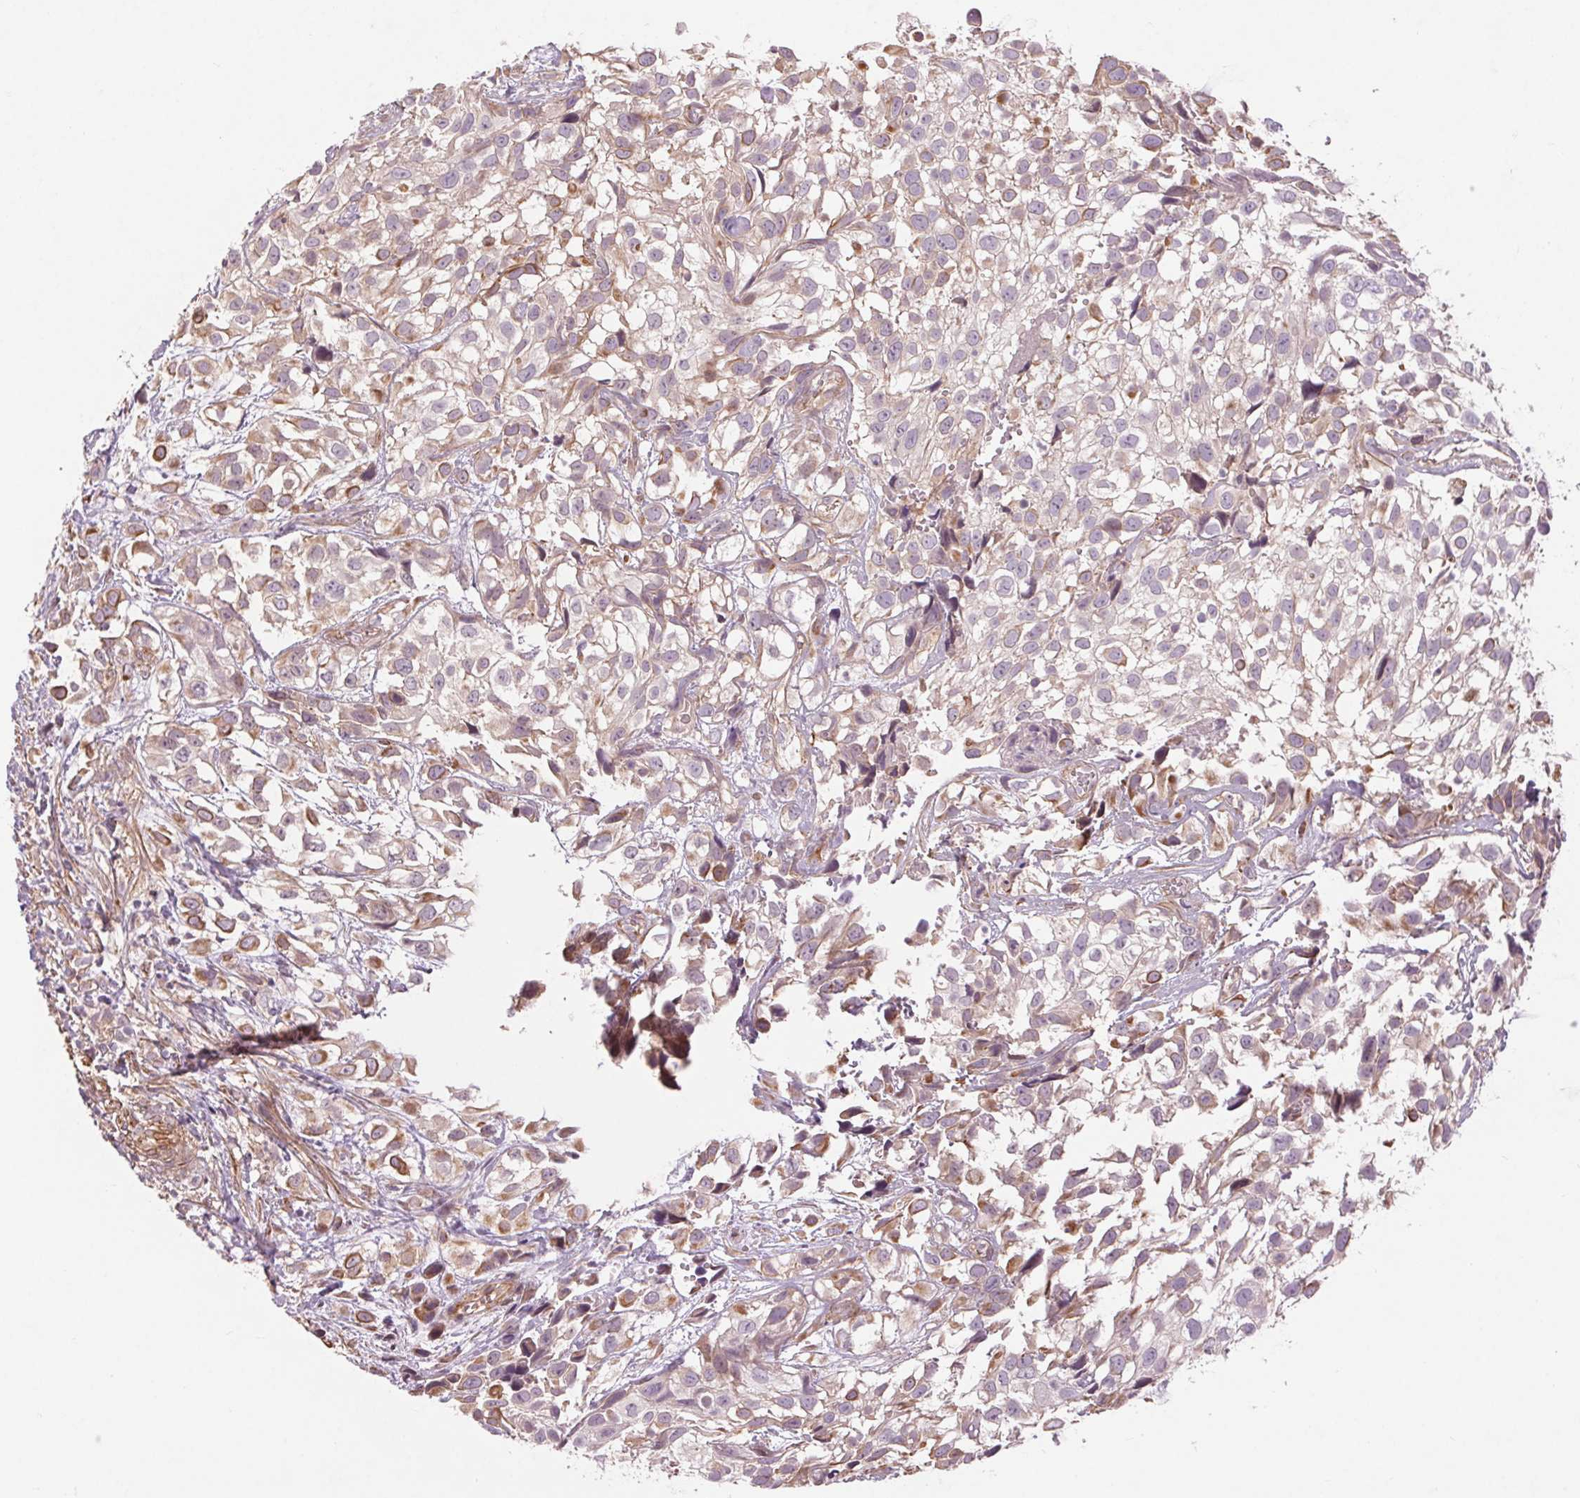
{"staining": {"intensity": "weak", "quantity": "25%-75%", "location": "cytoplasmic/membranous"}, "tissue": "urothelial cancer", "cell_type": "Tumor cells", "image_type": "cancer", "snomed": [{"axis": "morphology", "description": "Urothelial carcinoma, High grade"}, {"axis": "topography", "description": "Urinary bladder"}], "caption": "Tumor cells show low levels of weak cytoplasmic/membranous expression in about 25%-75% of cells in human urothelial cancer.", "gene": "CCSER1", "patient": {"sex": "male", "age": 56}}